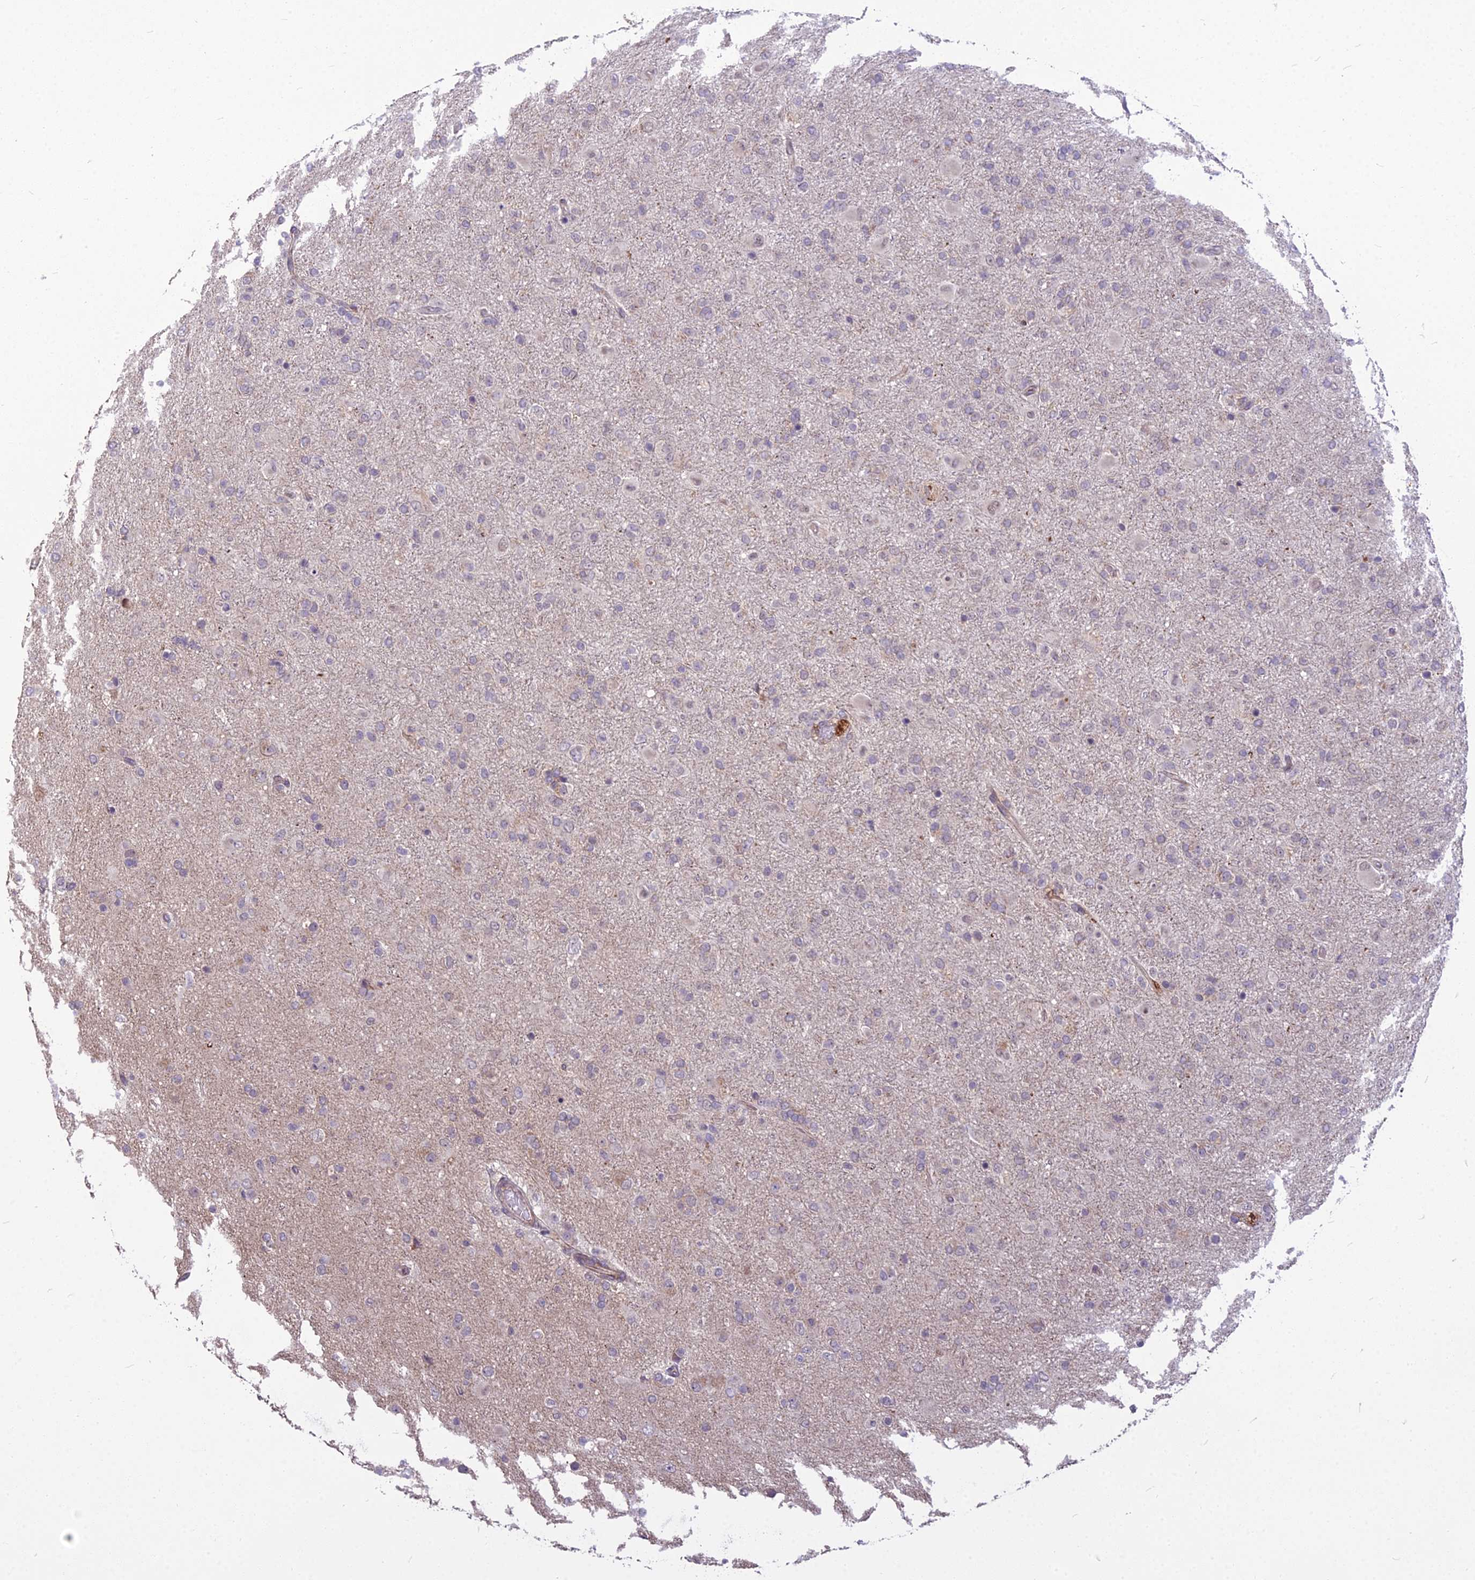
{"staining": {"intensity": "negative", "quantity": "none", "location": "none"}, "tissue": "glioma", "cell_type": "Tumor cells", "image_type": "cancer", "snomed": [{"axis": "morphology", "description": "Glioma, malignant, Low grade"}, {"axis": "topography", "description": "Brain"}], "caption": "IHC of glioma reveals no expression in tumor cells.", "gene": "AP1M1", "patient": {"sex": "male", "age": 65}}